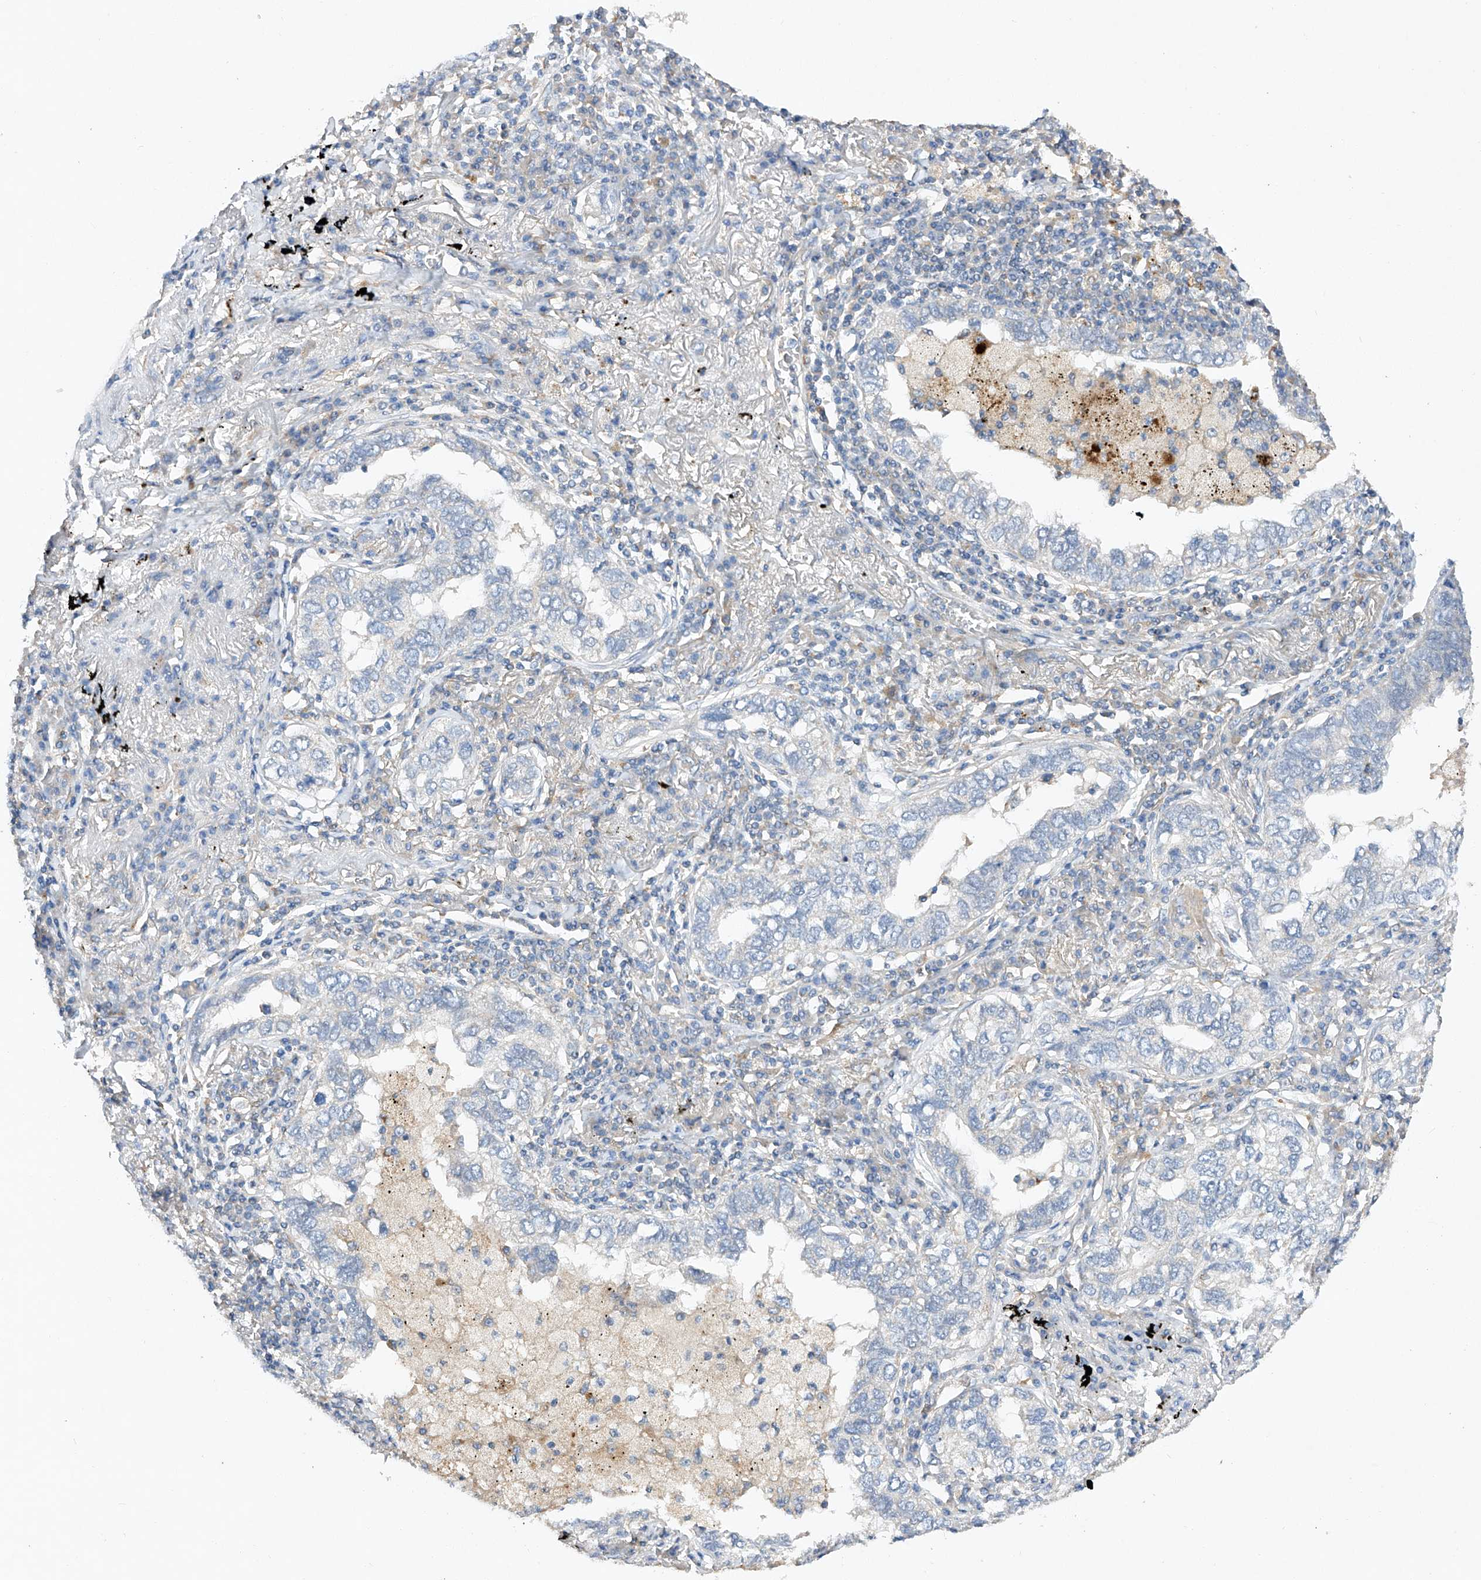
{"staining": {"intensity": "negative", "quantity": "none", "location": "none"}, "tissue": "lung cancer", "cell_type": "Tumor cells", "image_type": "cancer", "snomed": [{"axis": "morphology", "description": "Adenocarcinoma, NOS"}, {"axis": "topography", "description": "Lung"}], "caption": "Immunohistochemistry histopathology image of lung cancer (adenocarcinoma) stained for a protein (brown), which demonstrates no staining in tumor cells. (DAB (3,3'-diaminobenzidine) IHC with hematoxylin counter stain).", "gene": "AMD1", "patient": {"sex": "male", "age": 65}}